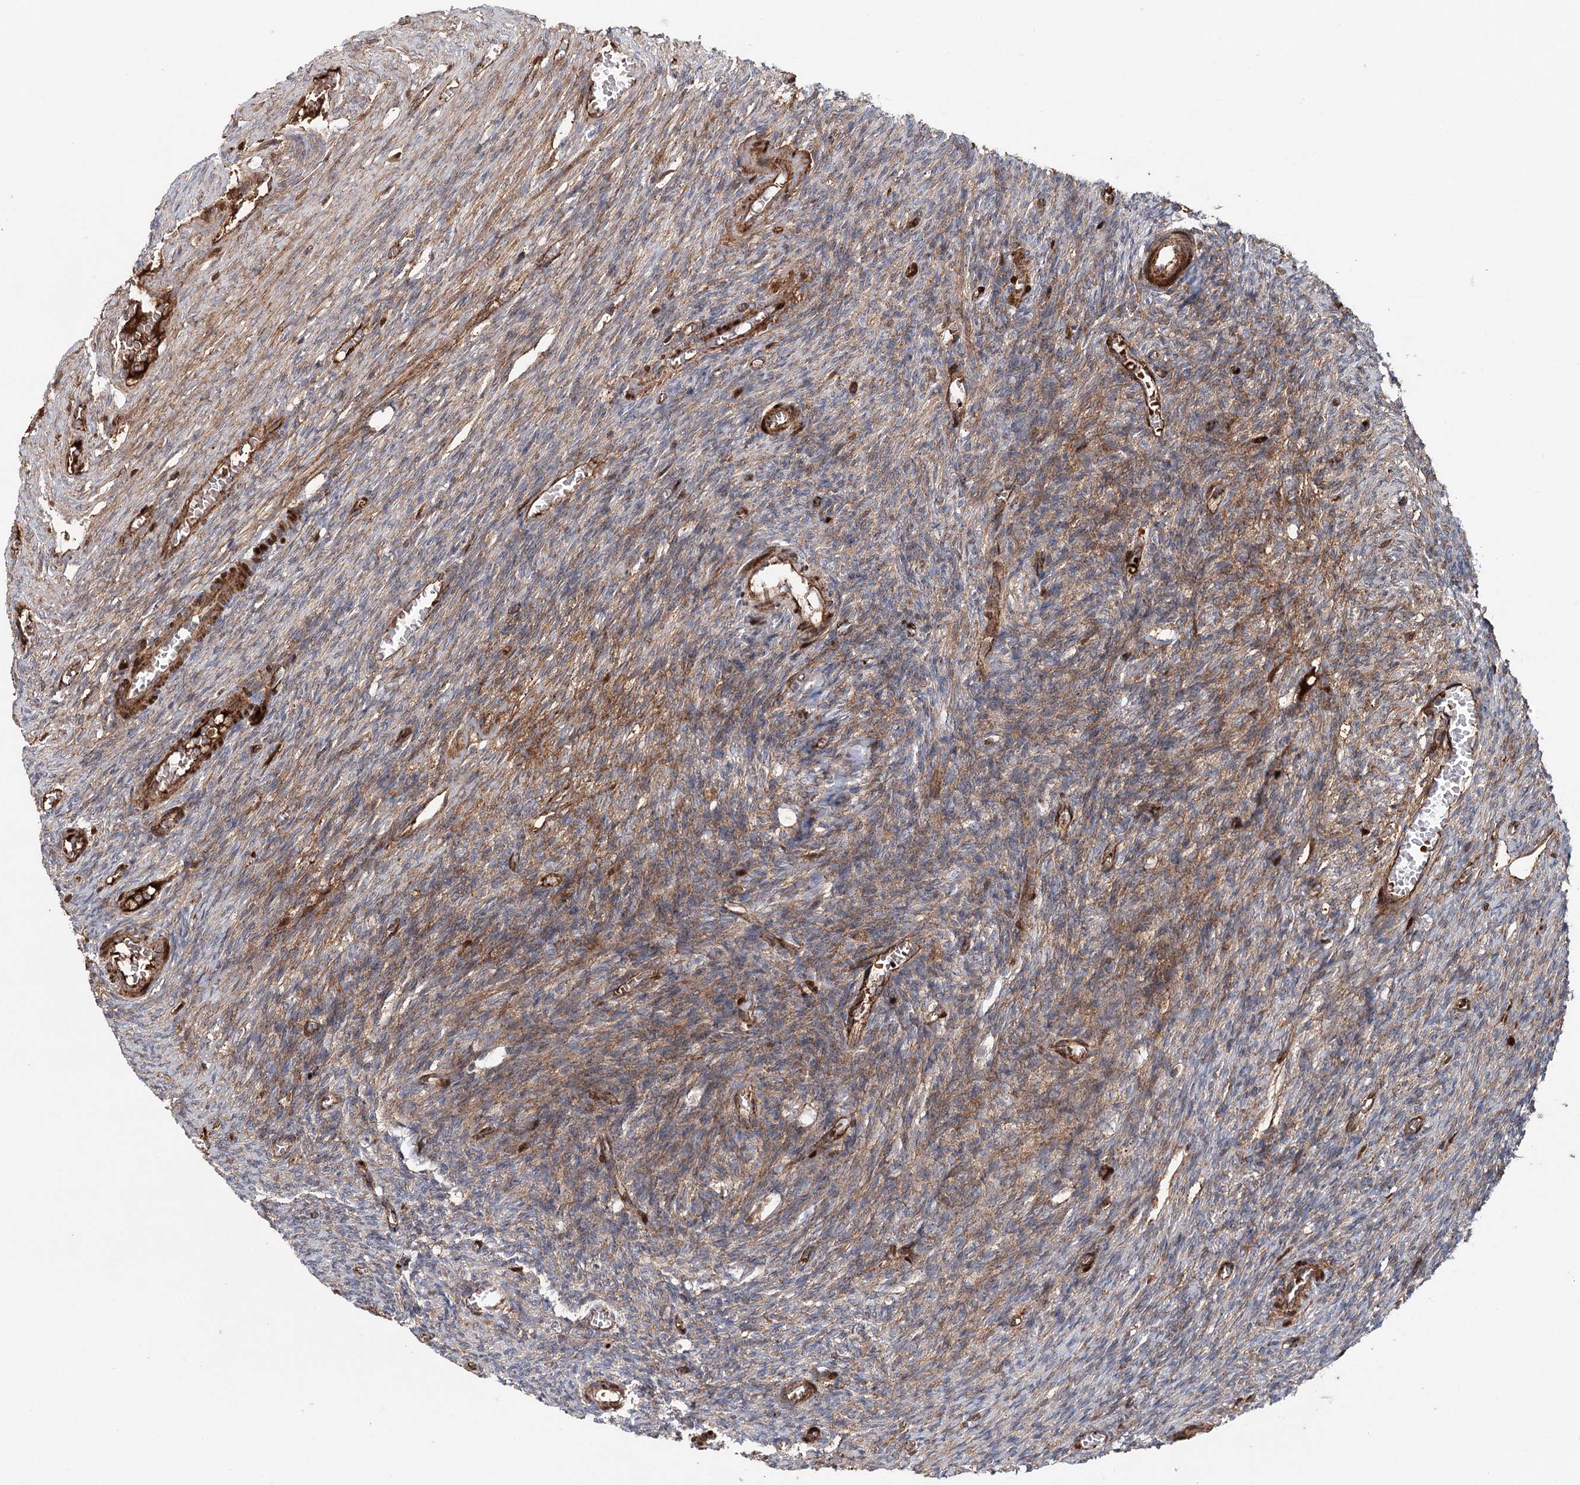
{"staining": {"intensity": "negative", "quantity": "none", "location": "none"}, "tissue": "ovary", "cell_type": "Follicle cells", "image_type": "normal", "snomed": [{"axis": "morphology", "description": "Normal tissue, NOS"}, {"axis": "topography", "description": "Ovary"}], "caption": "High magnification brightfield microscopy of unremarkable ovary stained with DAB (brown) and counterstained with hematoxylin (blue): follicle cells show no significant expression.", "gene": "PKP4", "patient": {"sex": "female", "age": 27}}